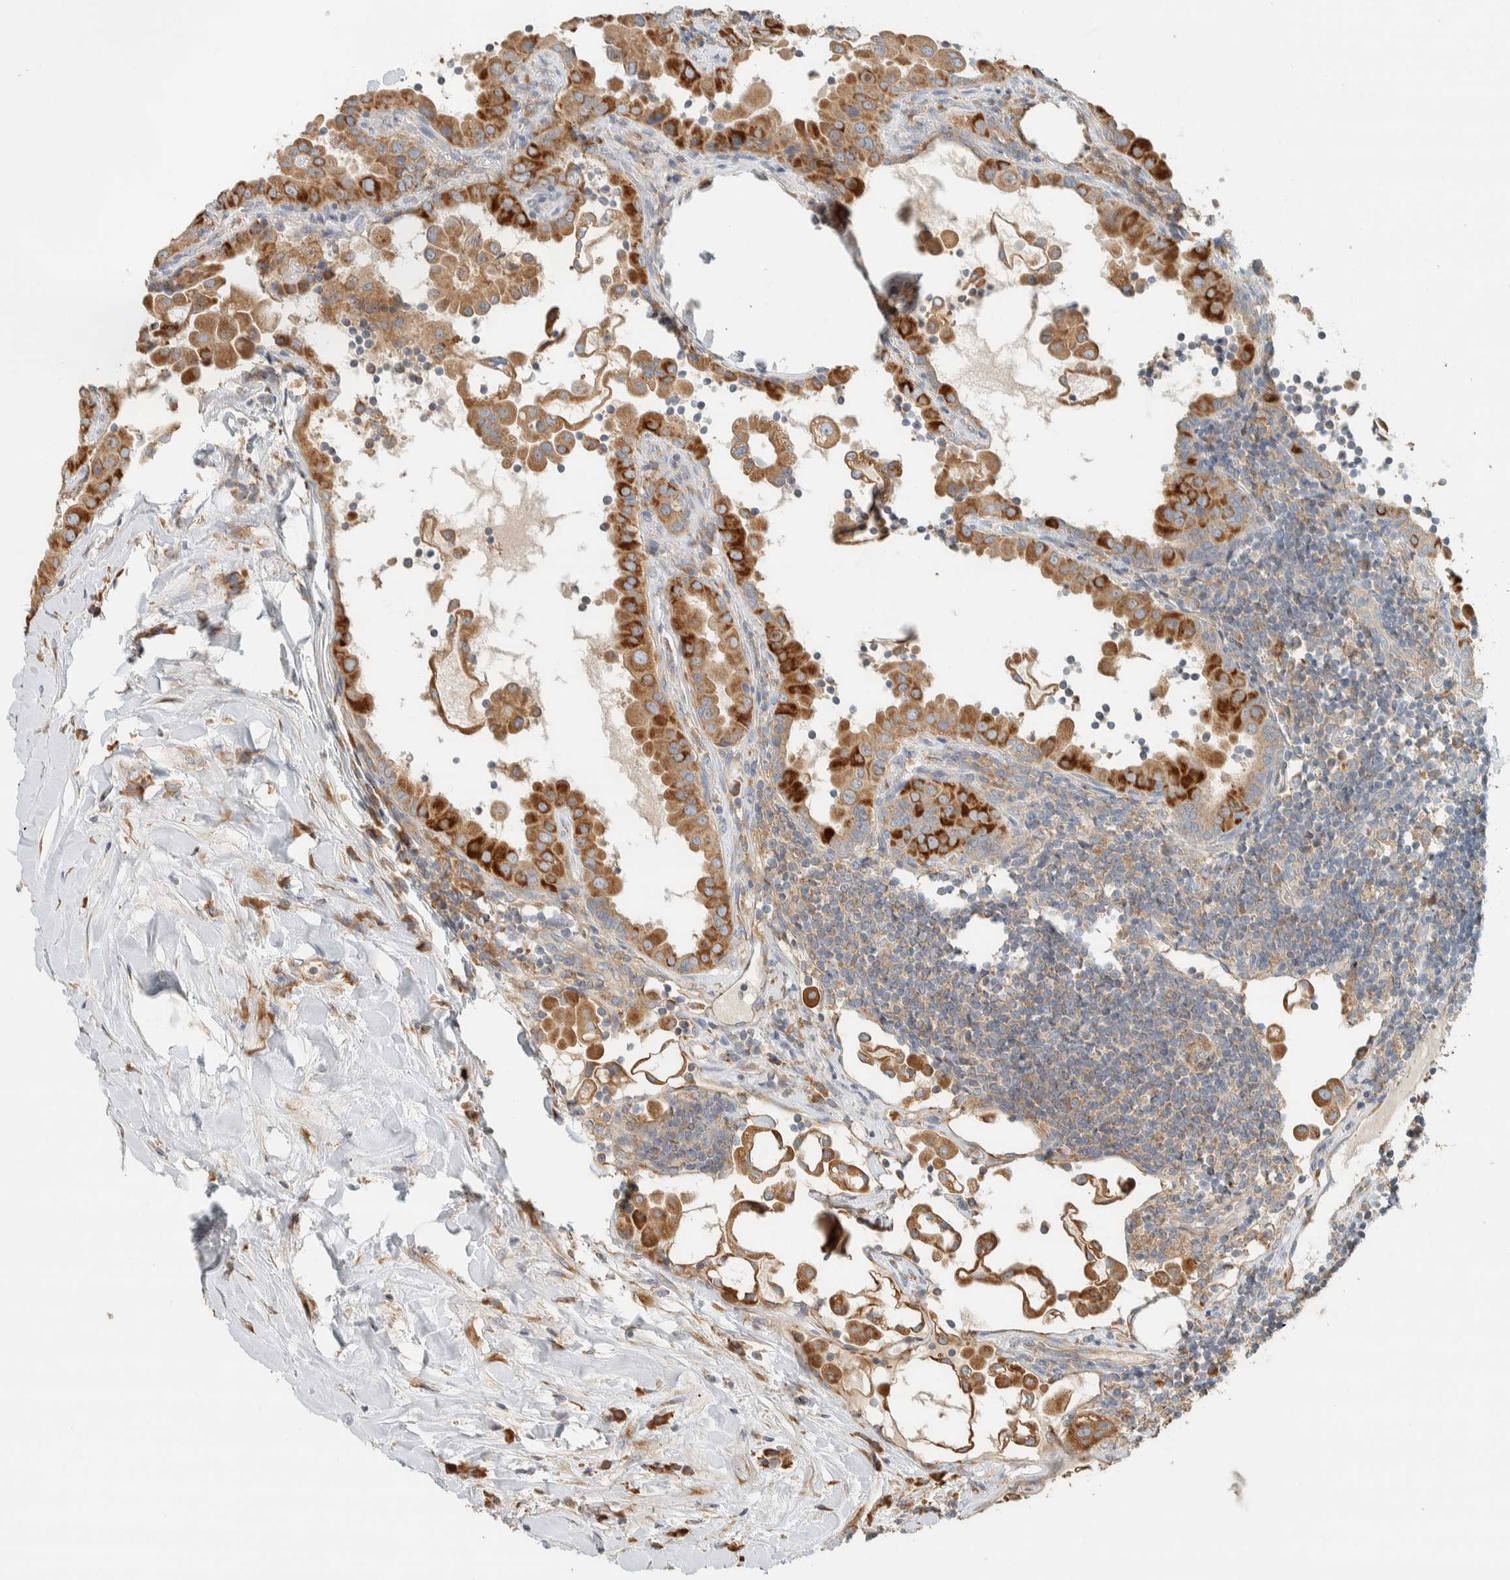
{"staining": {"intensity": "strong", "quantity": ">75%", "location": "cytoplasmic/membranous"}, "tissue": "thyroid cancer", "cell_type": "Tumor cells", "image_type": "cancer", "snomed": [{"axis": "morphology", "description": "Papillary adenocarcinoma, NOS"}, {"axis": "topography", "description": "Thyroid gland"}], "caption": "A high-resolution micrograph shows immunohistochemistry staining of thyroid papillary adenocarcinoma, which displays strong cytoplasmic/membranous positivity in approximately >75% of tumor cells. The protein of interest is shown in brown color, while the nuclei are stained blue.", "gene": "RAB11FIP1", "patient": {"sex": "male", "age": 33}}